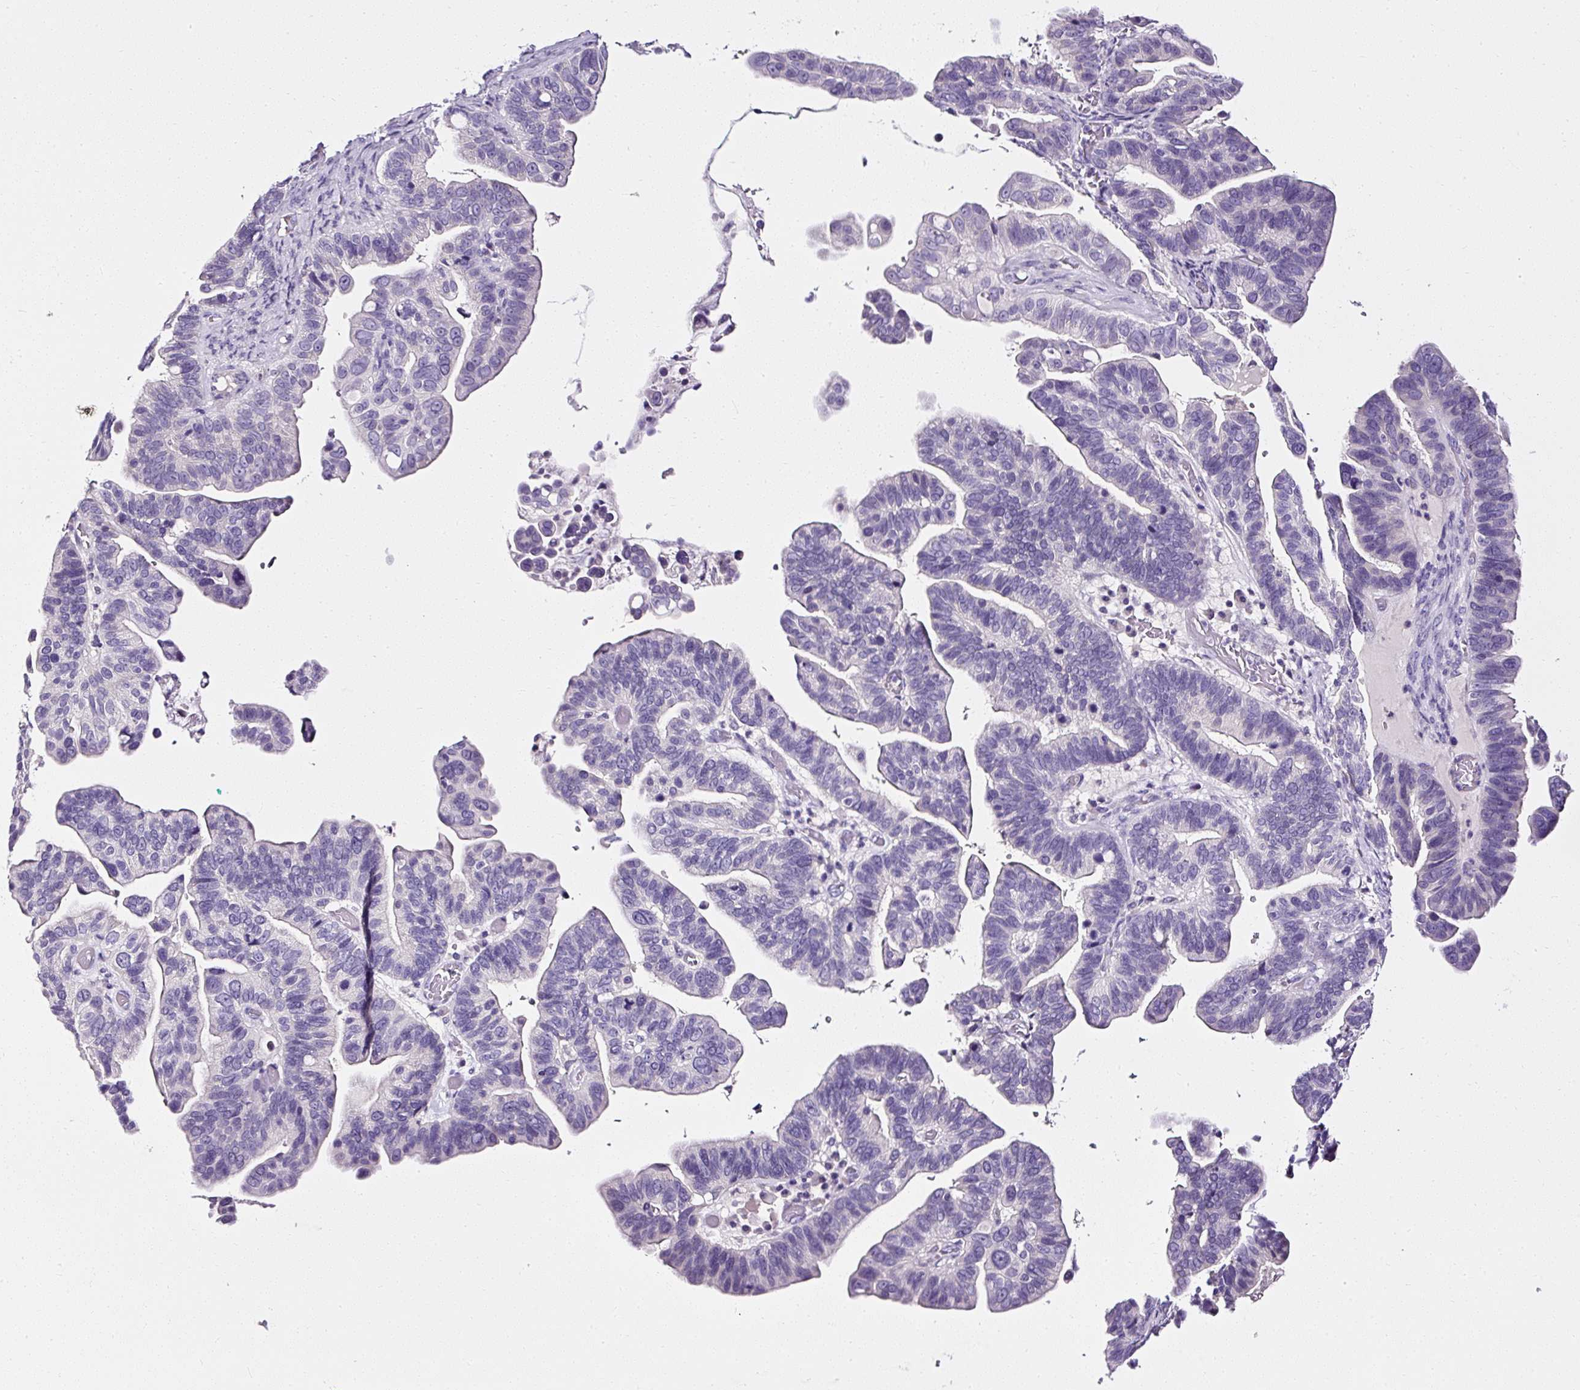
{"staining": {"intensity": "negative", "quantity": "none", "location": "none"}, "tissue": "ovarian cancer", "cell_type": "Tumor cells", "image_type": "cancer", "snomed": [{"axis": "morphology", "description": "Cystadenocarcinoma, serous, NOS"}, {"axis": "topography", "description": "Ovary"}], "caption": "Immunohistochemistry (IHC) micrograph of ovarian cancer (serous cystadenocarcinoma) stained for a protein (brown), which demonstrates no expression in tumor cells. Brightfield microscopy of IHC stained with DAB (brown) and hematoxylin (blue), captured at high magnification.", "gene": "ATP2A1", "patient": {"sex": "female", "age": 56}}